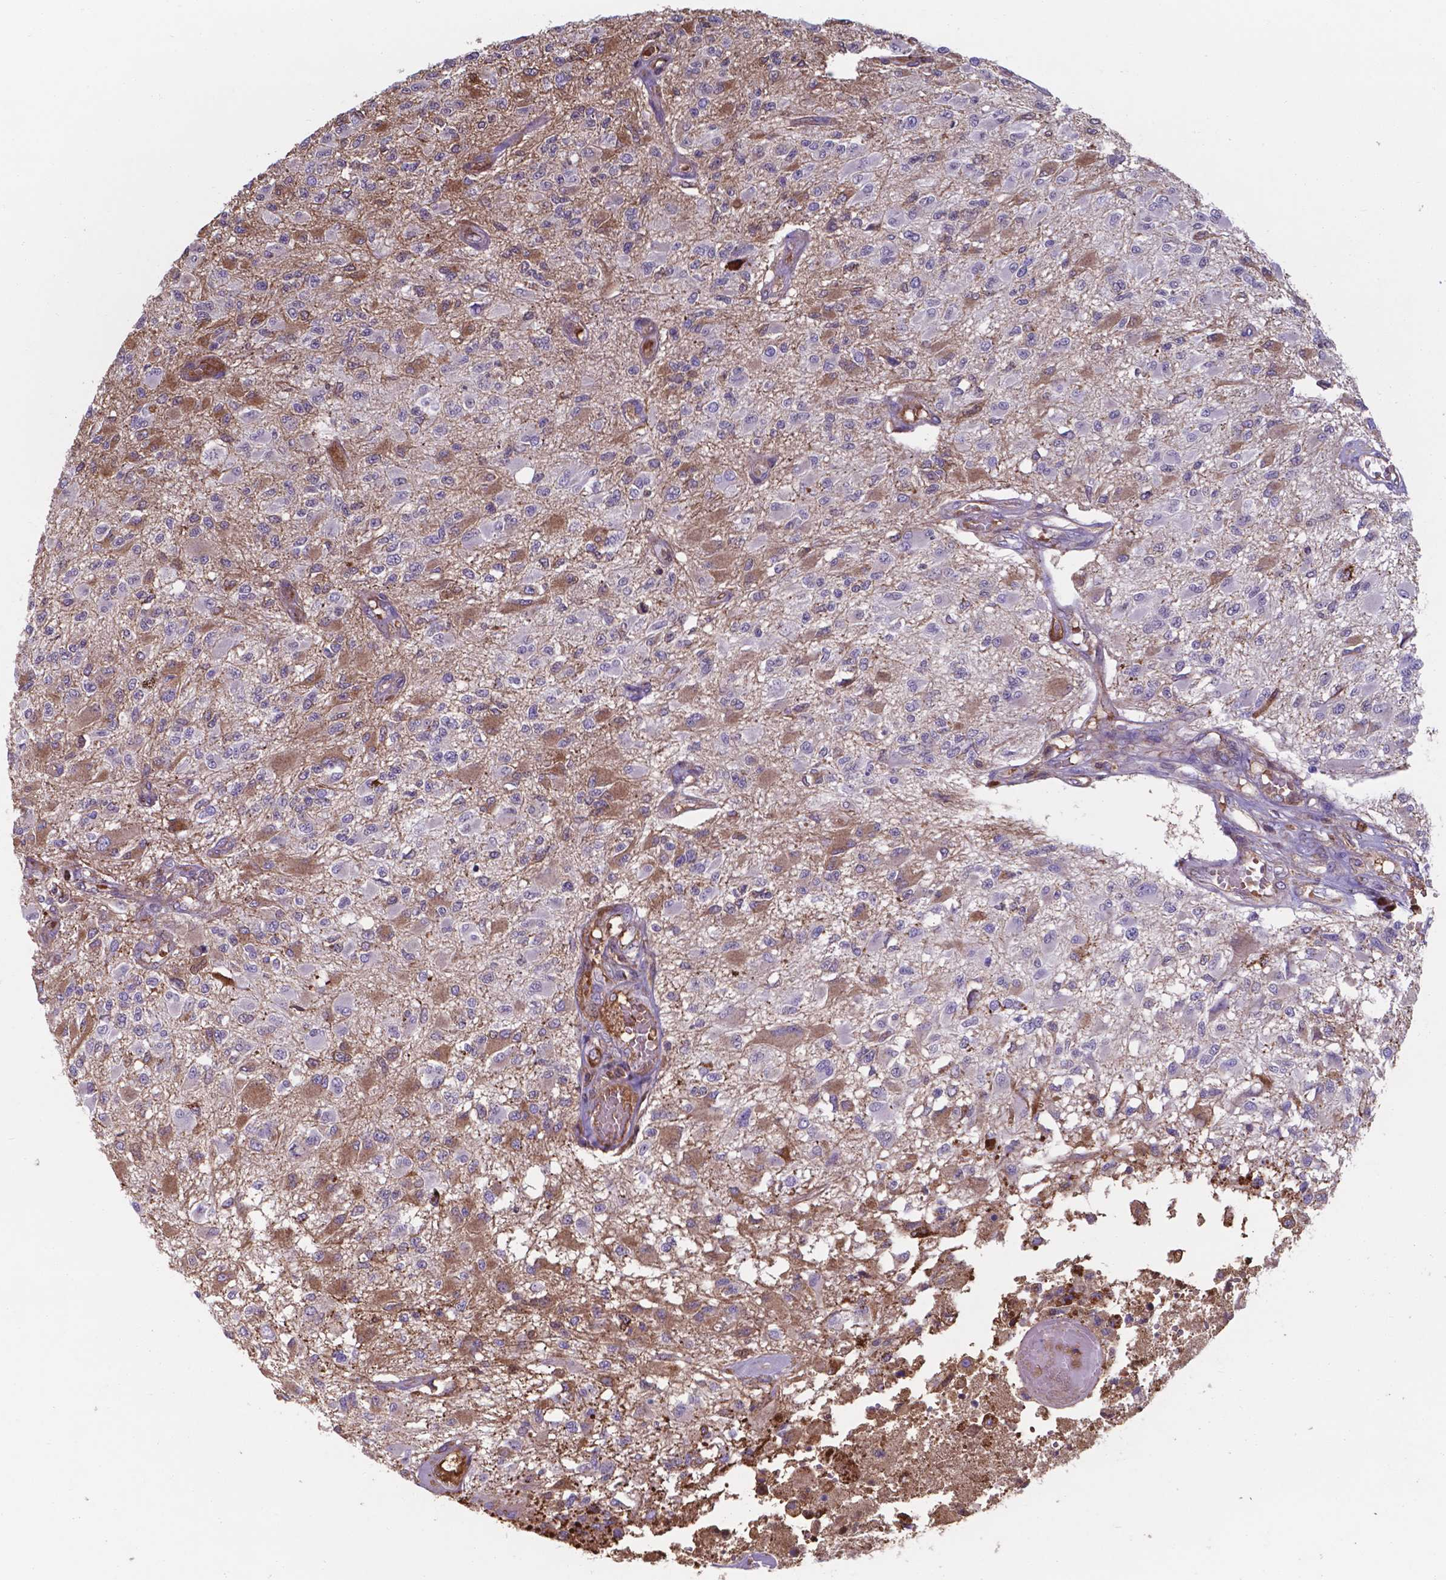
{"staining": {"intensity": "negative", "quantity": "none", "location": "none"}, "tissue": "glioma", "cell_type": "Tumor cells", "image_type": "cancer", "snomed": [{"axis": "morphology", "description": "Glioma, malignant, High grade"}, {"axis": "topography", "description": "Brain"}], "caption": "This is a image of immunohistochemistry staining of glioma, which shows no expression in tumor cells.", "gene": "SERPINA1", "patient": {"sex": "female", "age": 63}}